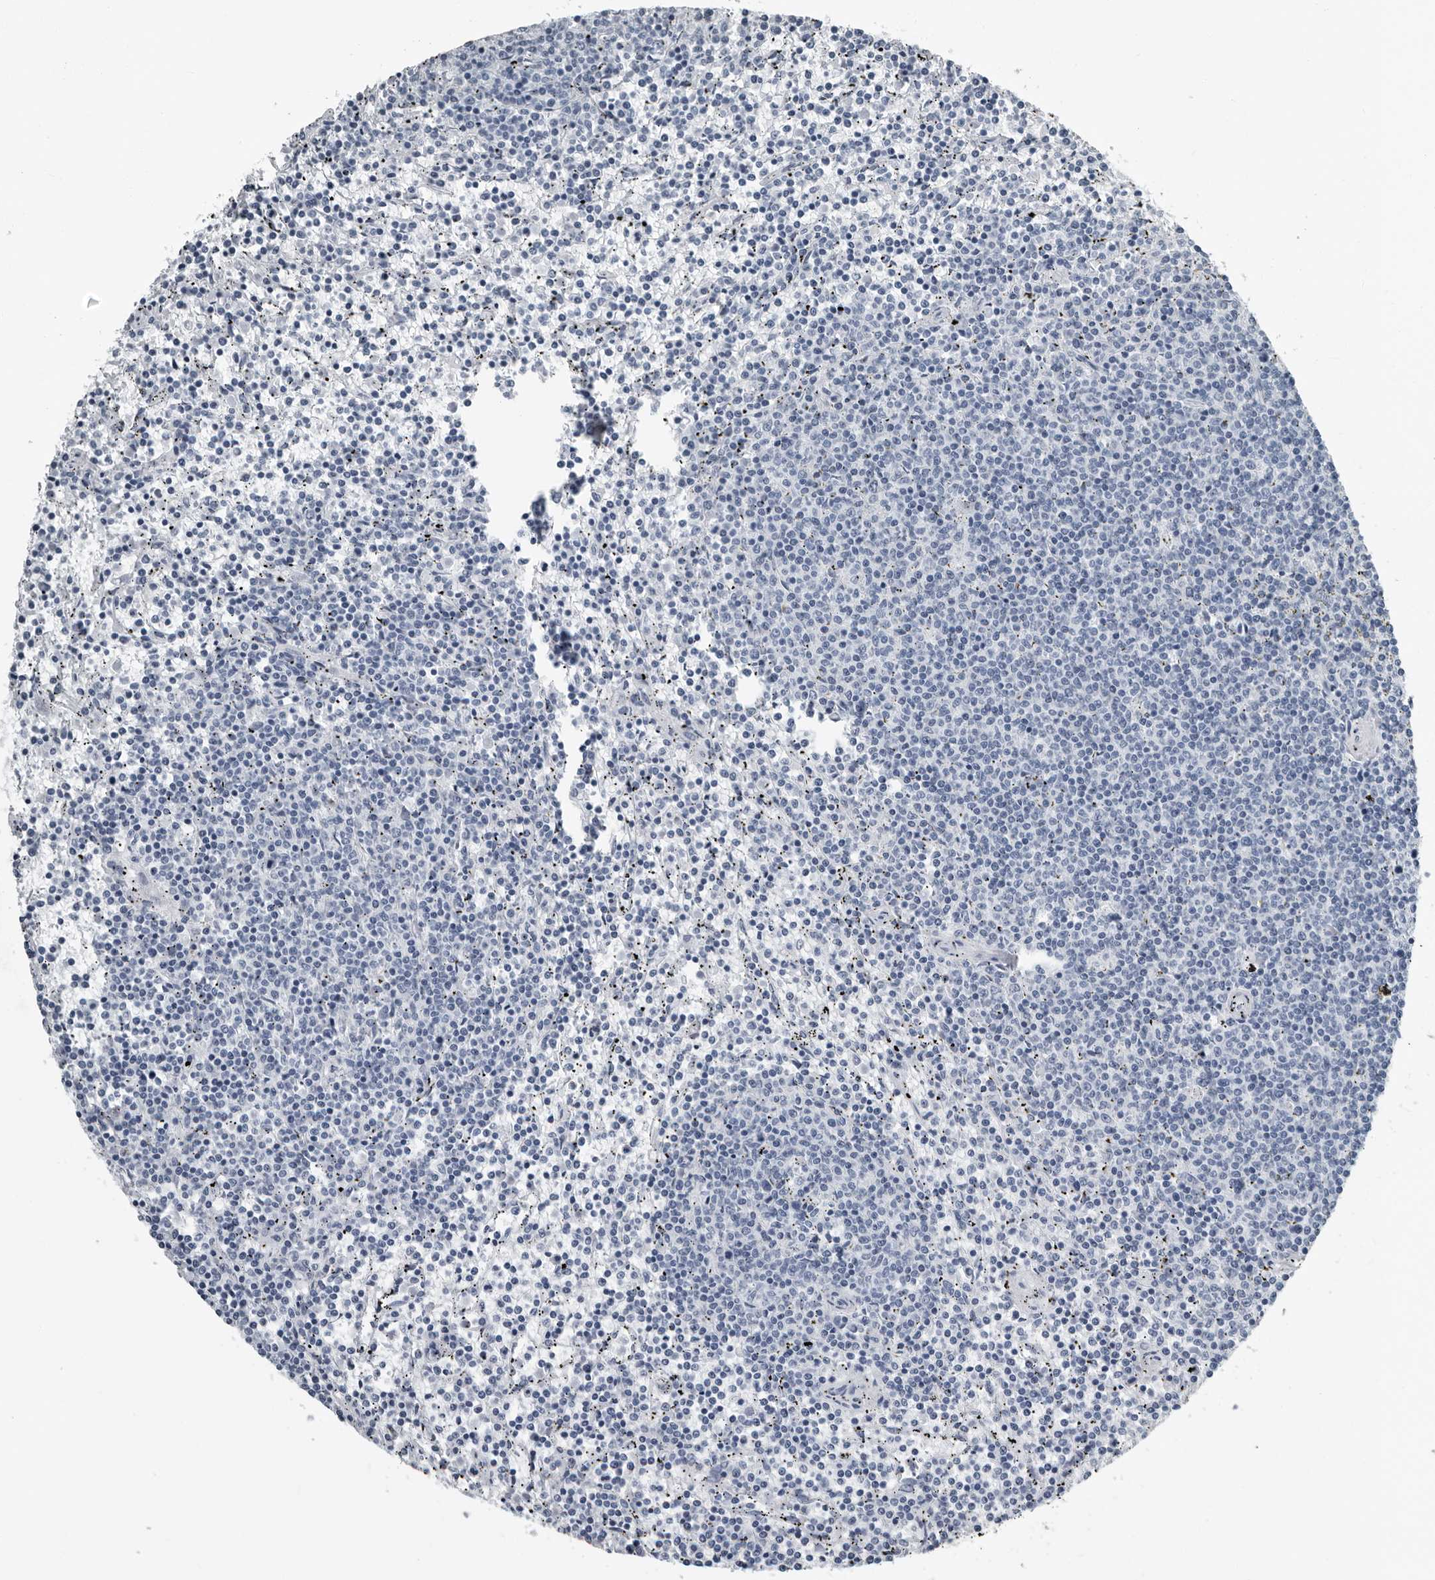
{"staining": {"intensity": "negative", "quantity": "none", "location": "none"}, "tissue": "lymphoma", "cell_type": "Tumor cells", "image_type": "cancer", "snomed": [{"axis": "morphology", "description": "Malignant lymphoma, non-Hodgkin's type, Low grade"}, {"axis": "topography", "description": "Spleen"}], "caption": "The histopathology image demonstrates no significant staining in tumor cells of lymphoma.", "gene": "PRSS1", "patient": {"sex": "female", "age": 50}}